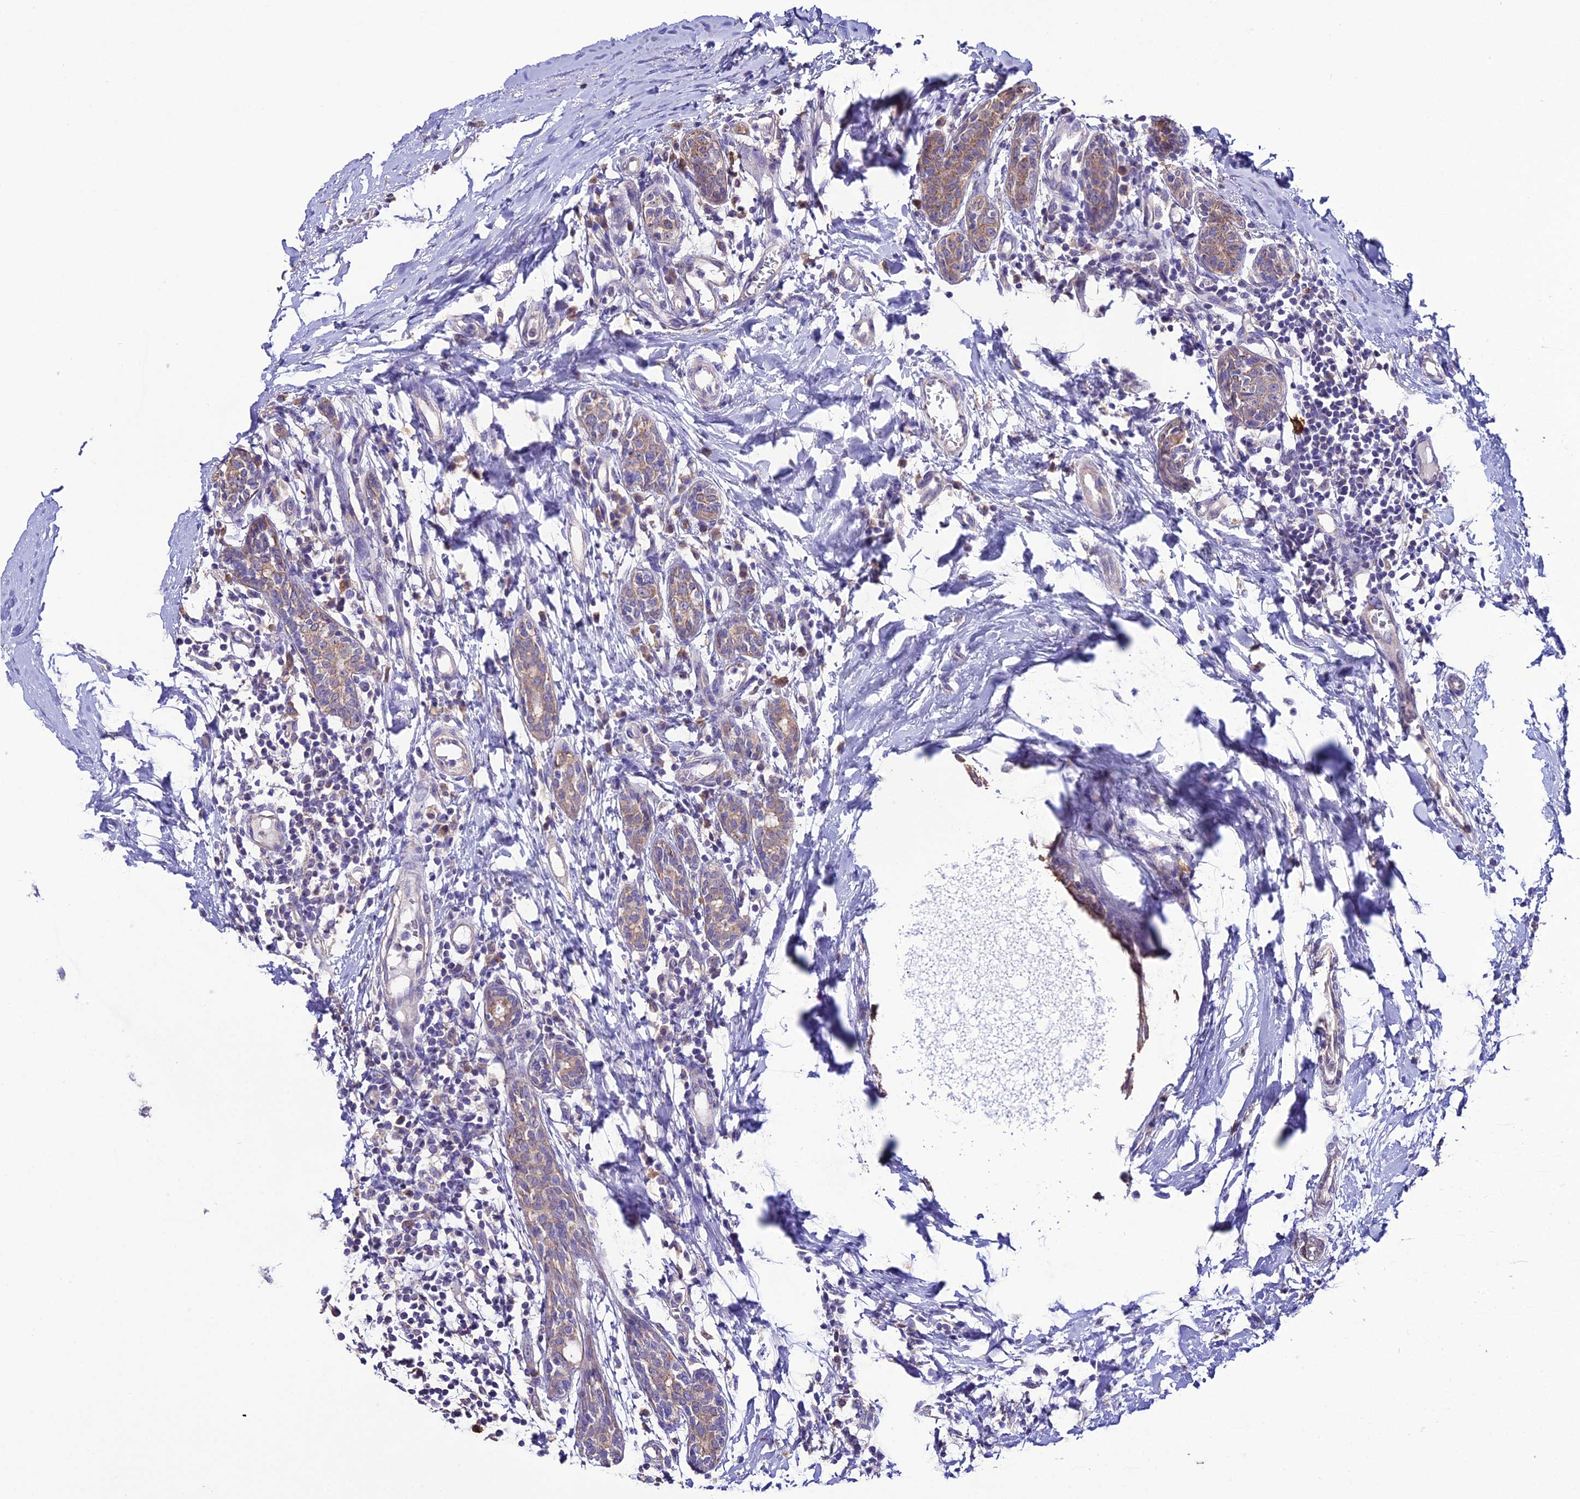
{"staining": {"intensity": "moderate", "quantity": "<25%", "location": "cytoplasmic/membranous"}, "tissue": "breast cancer", "cell_type": "Tumor cells", "image_type": "cancer", "snomed": [{"axis": "morphology", "description": "Duct carcinoma"}, {"axis": "topography", "description": "Breast"}], "caption": "A low amount of moderate cytoplasmic/membranous expression is seen in approximately <25% of tumor cells in breast cancer tissue.", "gene": "HOGA1", "patient": {"sex": "female", "age": 40}}